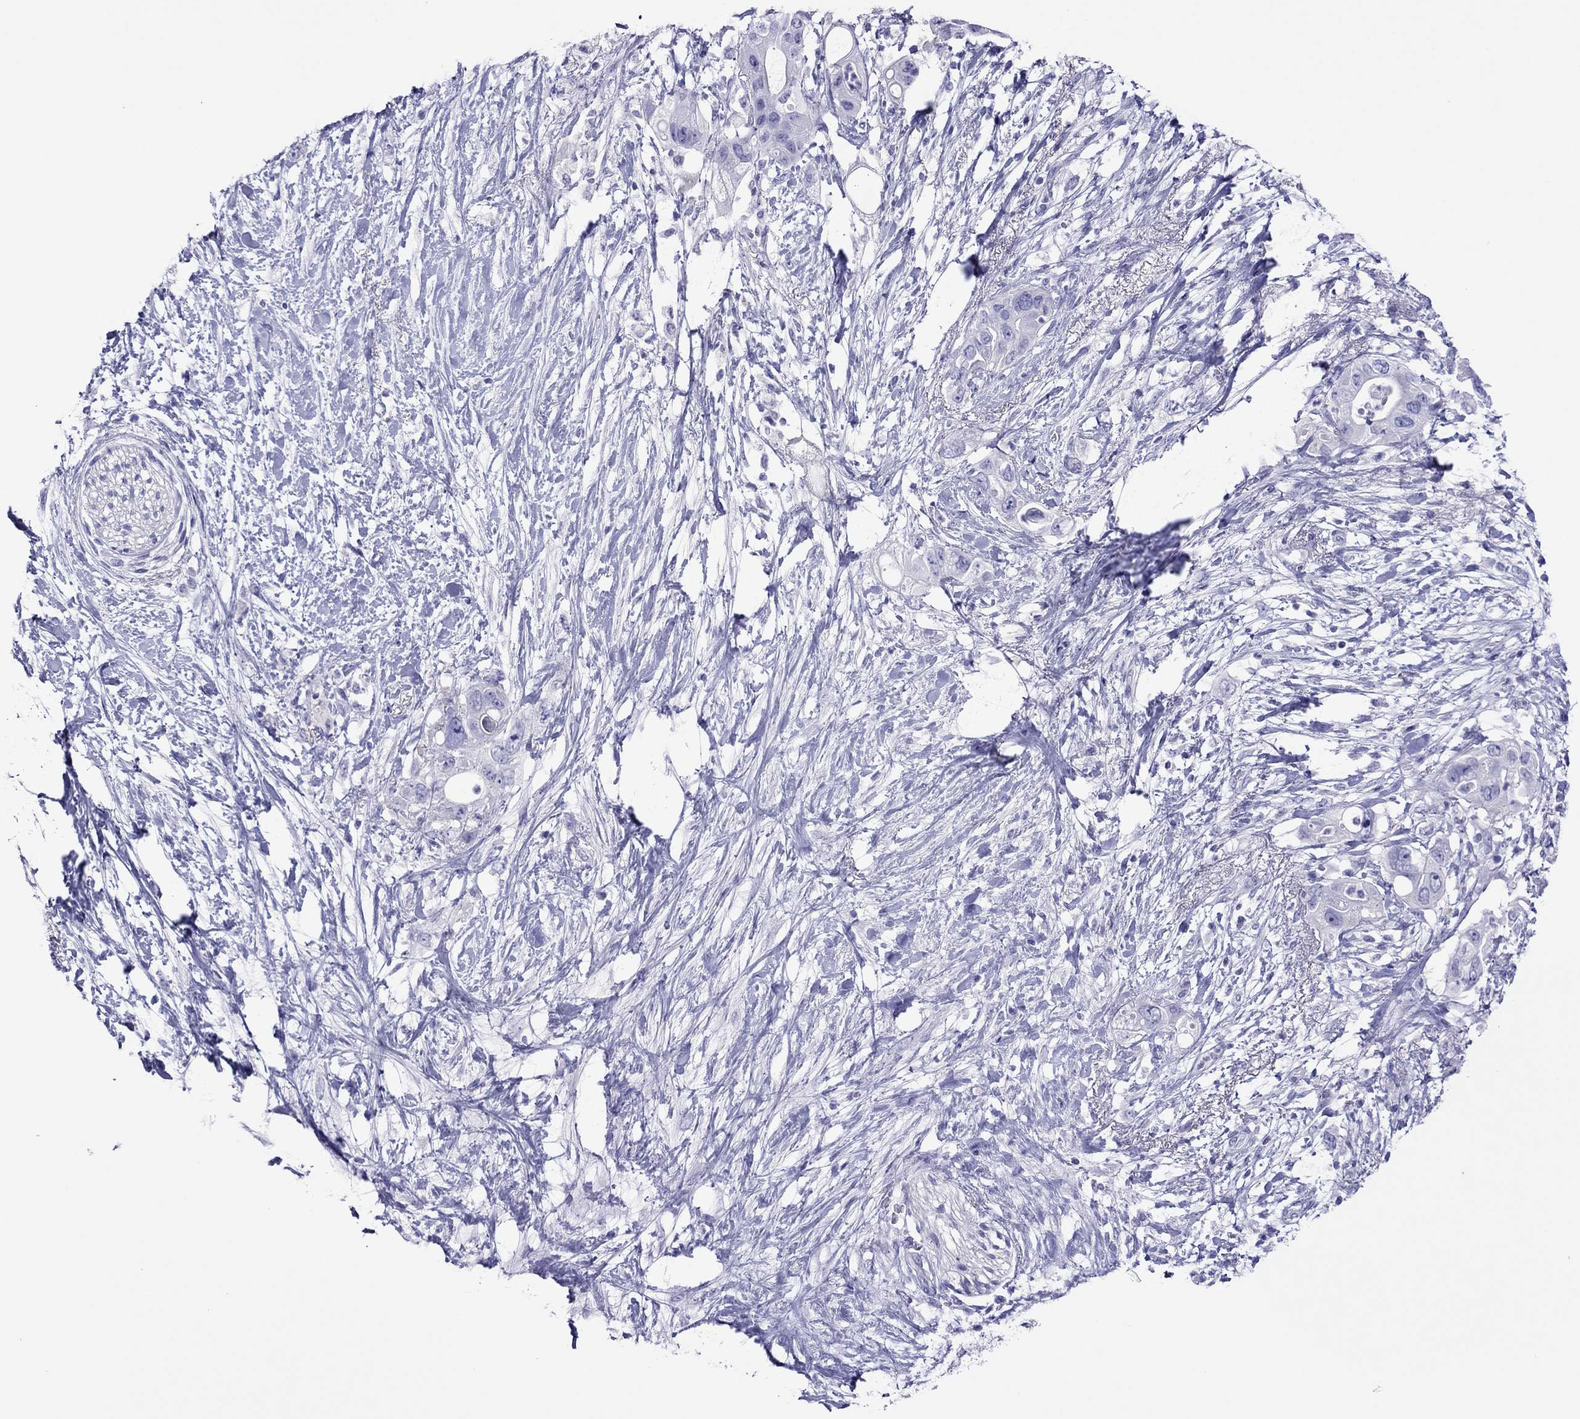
{"staining": {"intensity": "negative", "quantity": "none", "location": "none"}, "tissue": "pancreatic cancer", "cell_type": "Tumor cells", "image_type": "cancer", "snomed": [{"axis": "morphology", "description": "Adenocarcinoma, NOS"}, {"axis": "topography", "description": "Pancreas"}], "caption": "Adenocarcinoma (pancreatic) was stained to show a protein in brown. There is no significant staining in tumor cells. (DAB immunohistochemistry, high magnification).", "gene": "PCDHA6", "patient": {"sex": "female", "age": 72}}